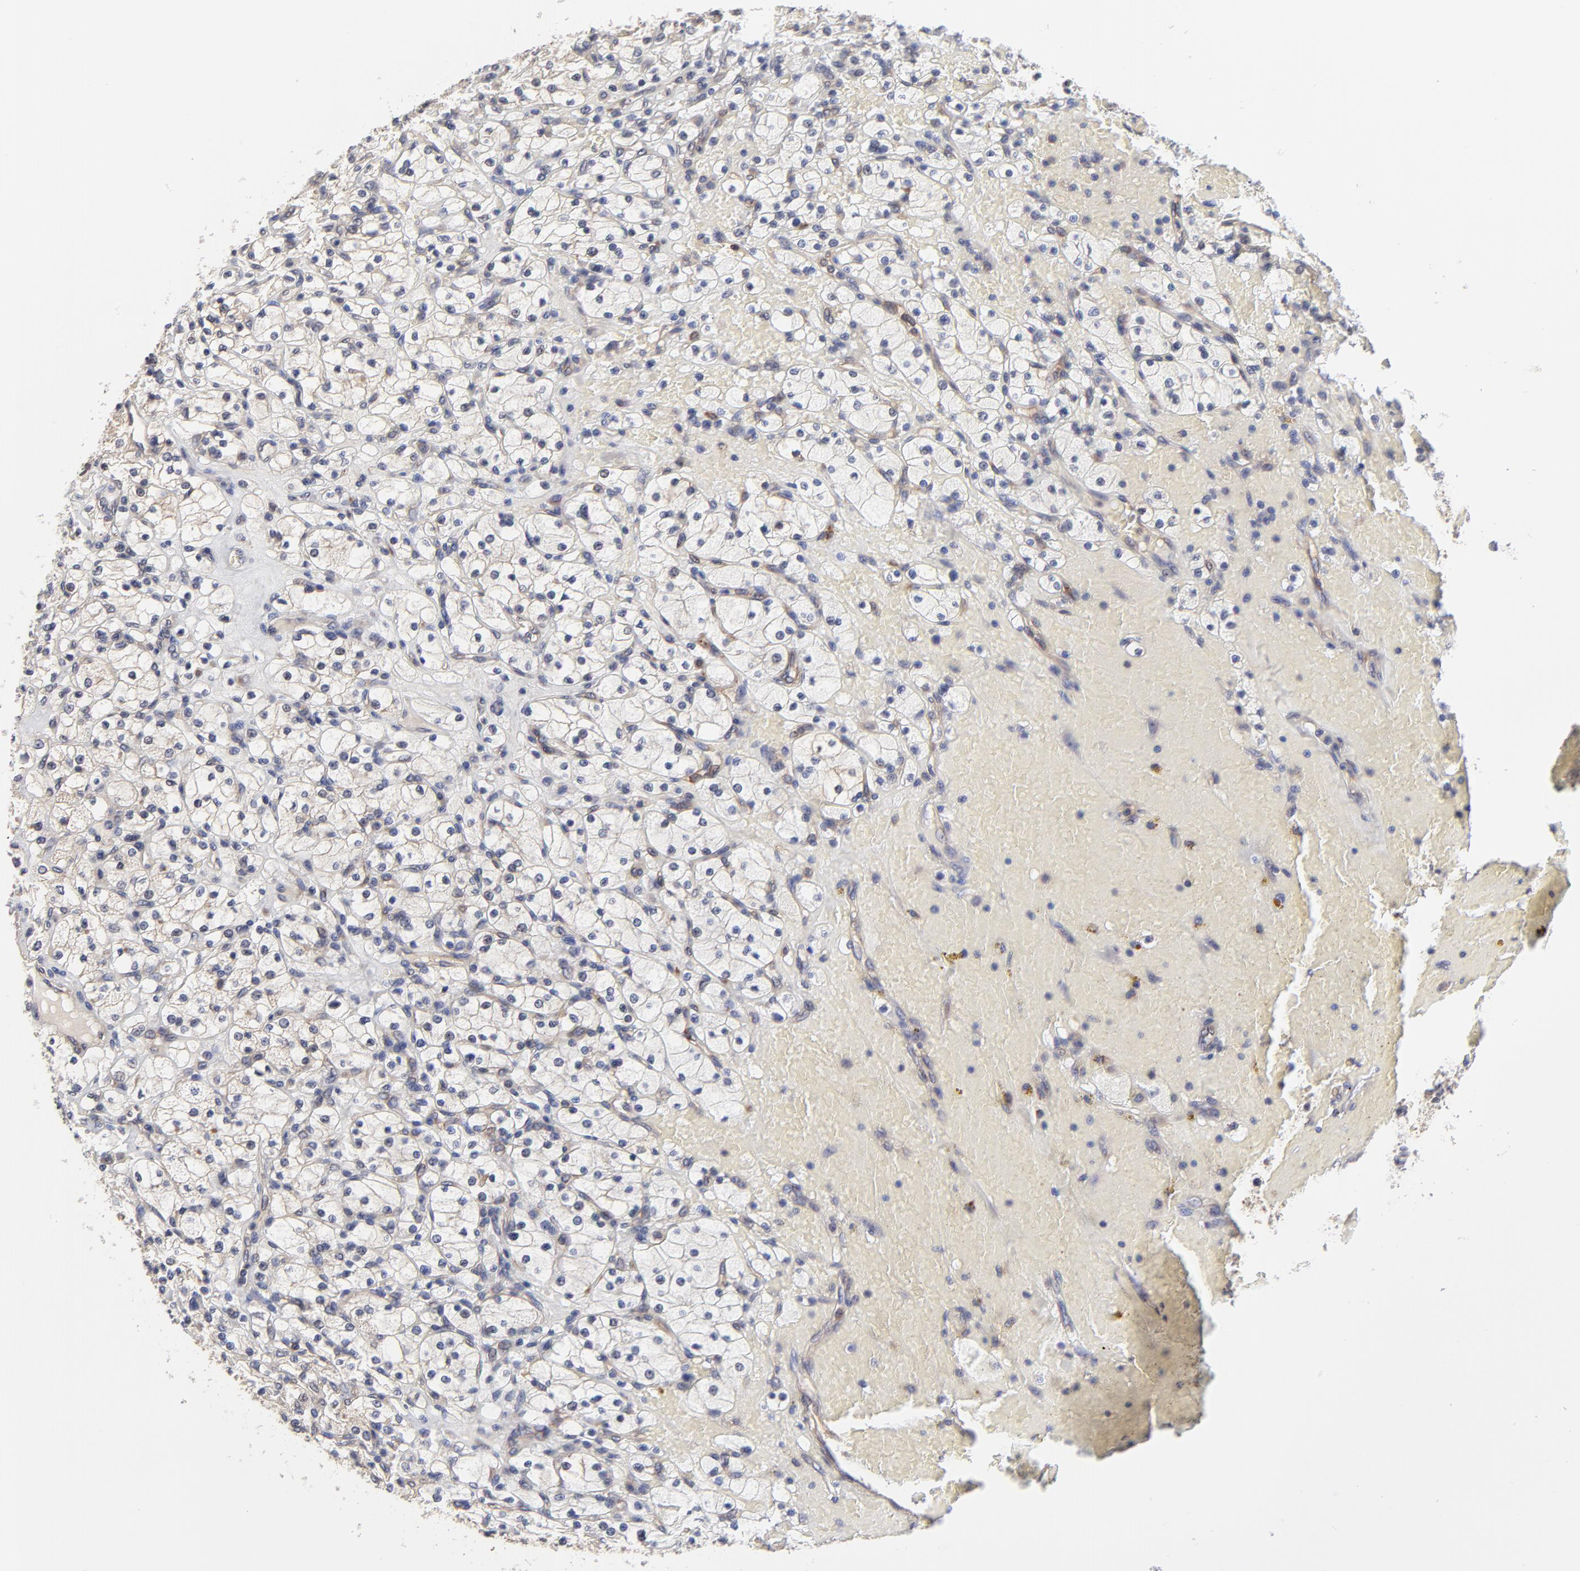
{"staining": {"intensity": "weak", "quantity": "<25%", "location": "cytoplasmic/membranous"}, "tissue": "renal cancer", "cell_type": "Tumor cells", "image_type": "cancer", "snomed": [{"axis": "morphology", "description": "Adenocarcinoma, NOS"}, {"axis": "topography", "description": "Kidney"}], "caption": "A high-resolution micrograph shows immunohistochemistry (IHC) staining of renal cancer, which displays no significant positivity in tumor cells.", "gene": "ZNF157", "patient": {"sex": "female", "age": 83}}